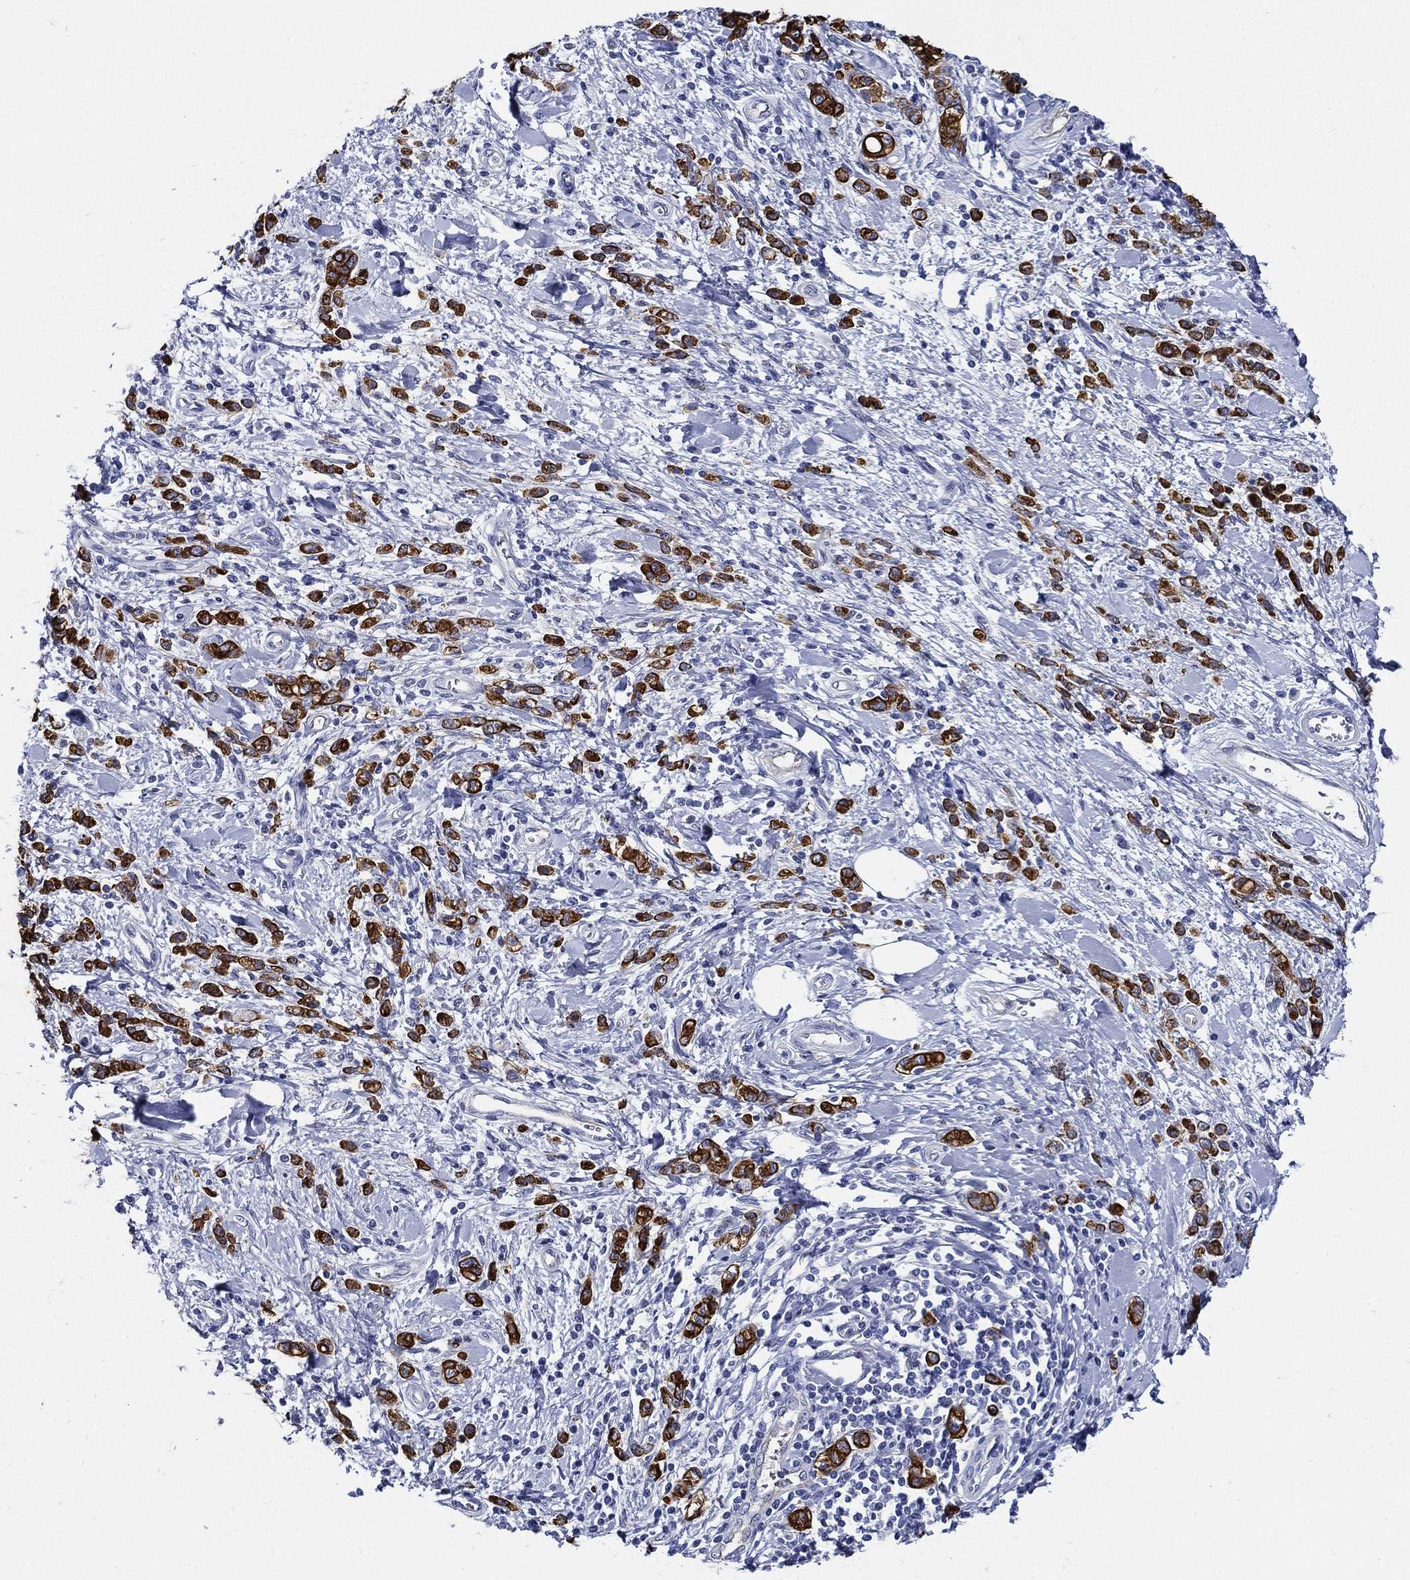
{"staining": {"intensity": "strong", "quantity": ">75%", "location": "cytoplasmic/membranous"}, "tissue": "stomach cancer", "cell_type": "Tumor cells", "image_type": "cancer", "snomed": [{"axis": "morphology", "description": "Adenocarcinoma, NOS"}, {"axis": "topography", "description": "Stomach"}], "caption": "The histopathology image demonstrates a brown stain indicating the presence of a protein in the cytoplasmic/membranous of tumor cells in adenocarcinoma (stomach).", "gene": "NEDD9", "patient": {"sex": "male", "age": 77}}